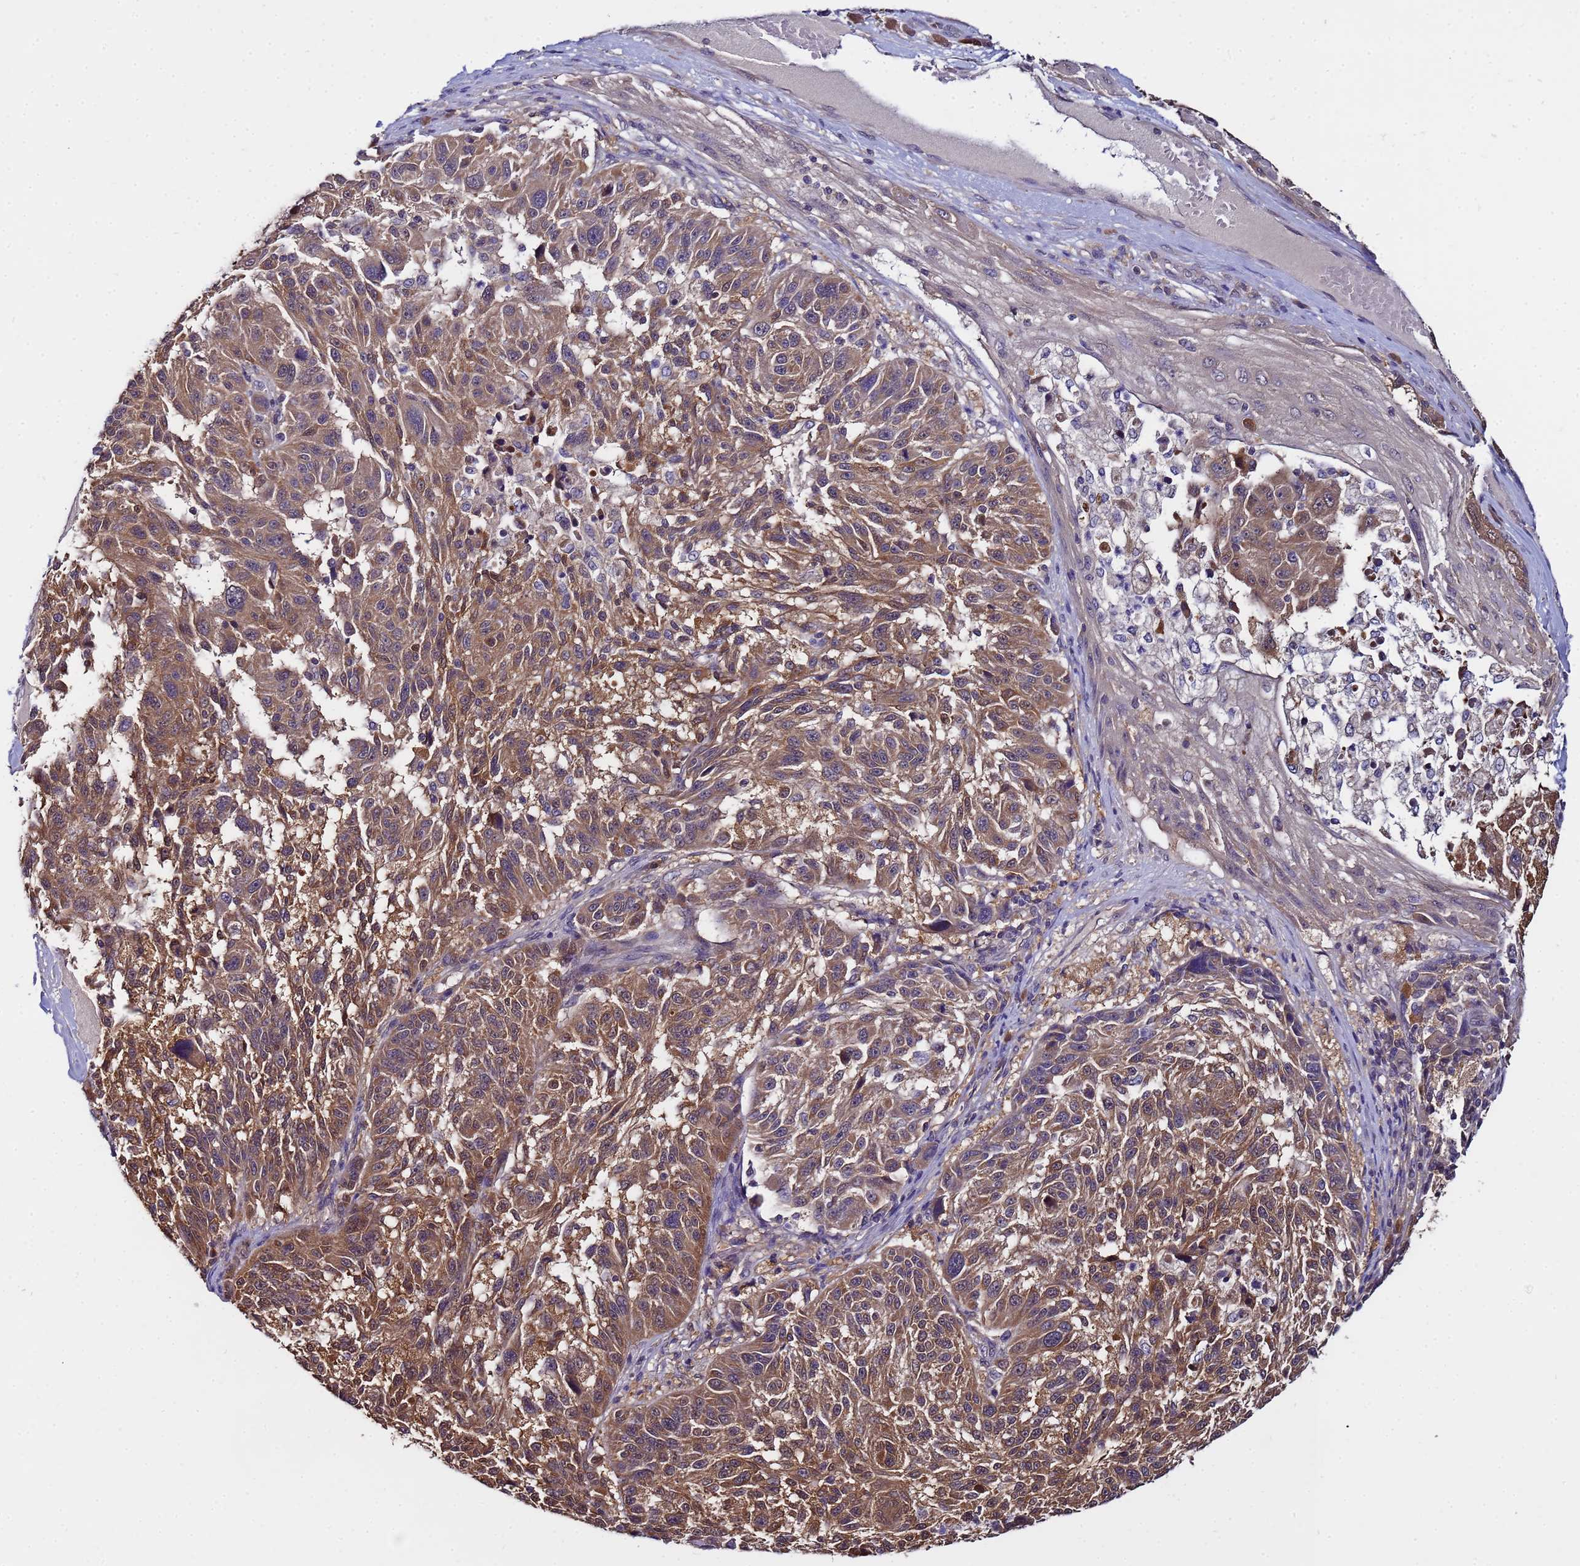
{"staining": {"intensity": "moderate", "quantity": ">75%", "location": "cytoplasmic/membranous"}, "tissue": "melanoma", "cell_type": "Tumor cells", "image_type": "cancer", "snomed": [{"axis": "morphology", "description": "Malignant melanoma, NOS"}, {"axis": "topography", "description": "Skin"}], "caption": "IHC (DAB) staining of melanoma reveals moderate cytoplasmic/membranous protein expression in about >75% of tumor cells. Using DAB (brown) and hematoxylin (blue) stains, captured at high magnification using brightfield microscopy.", "gene": "NAXE", "patient": {"sex": "male", "age": 53}}